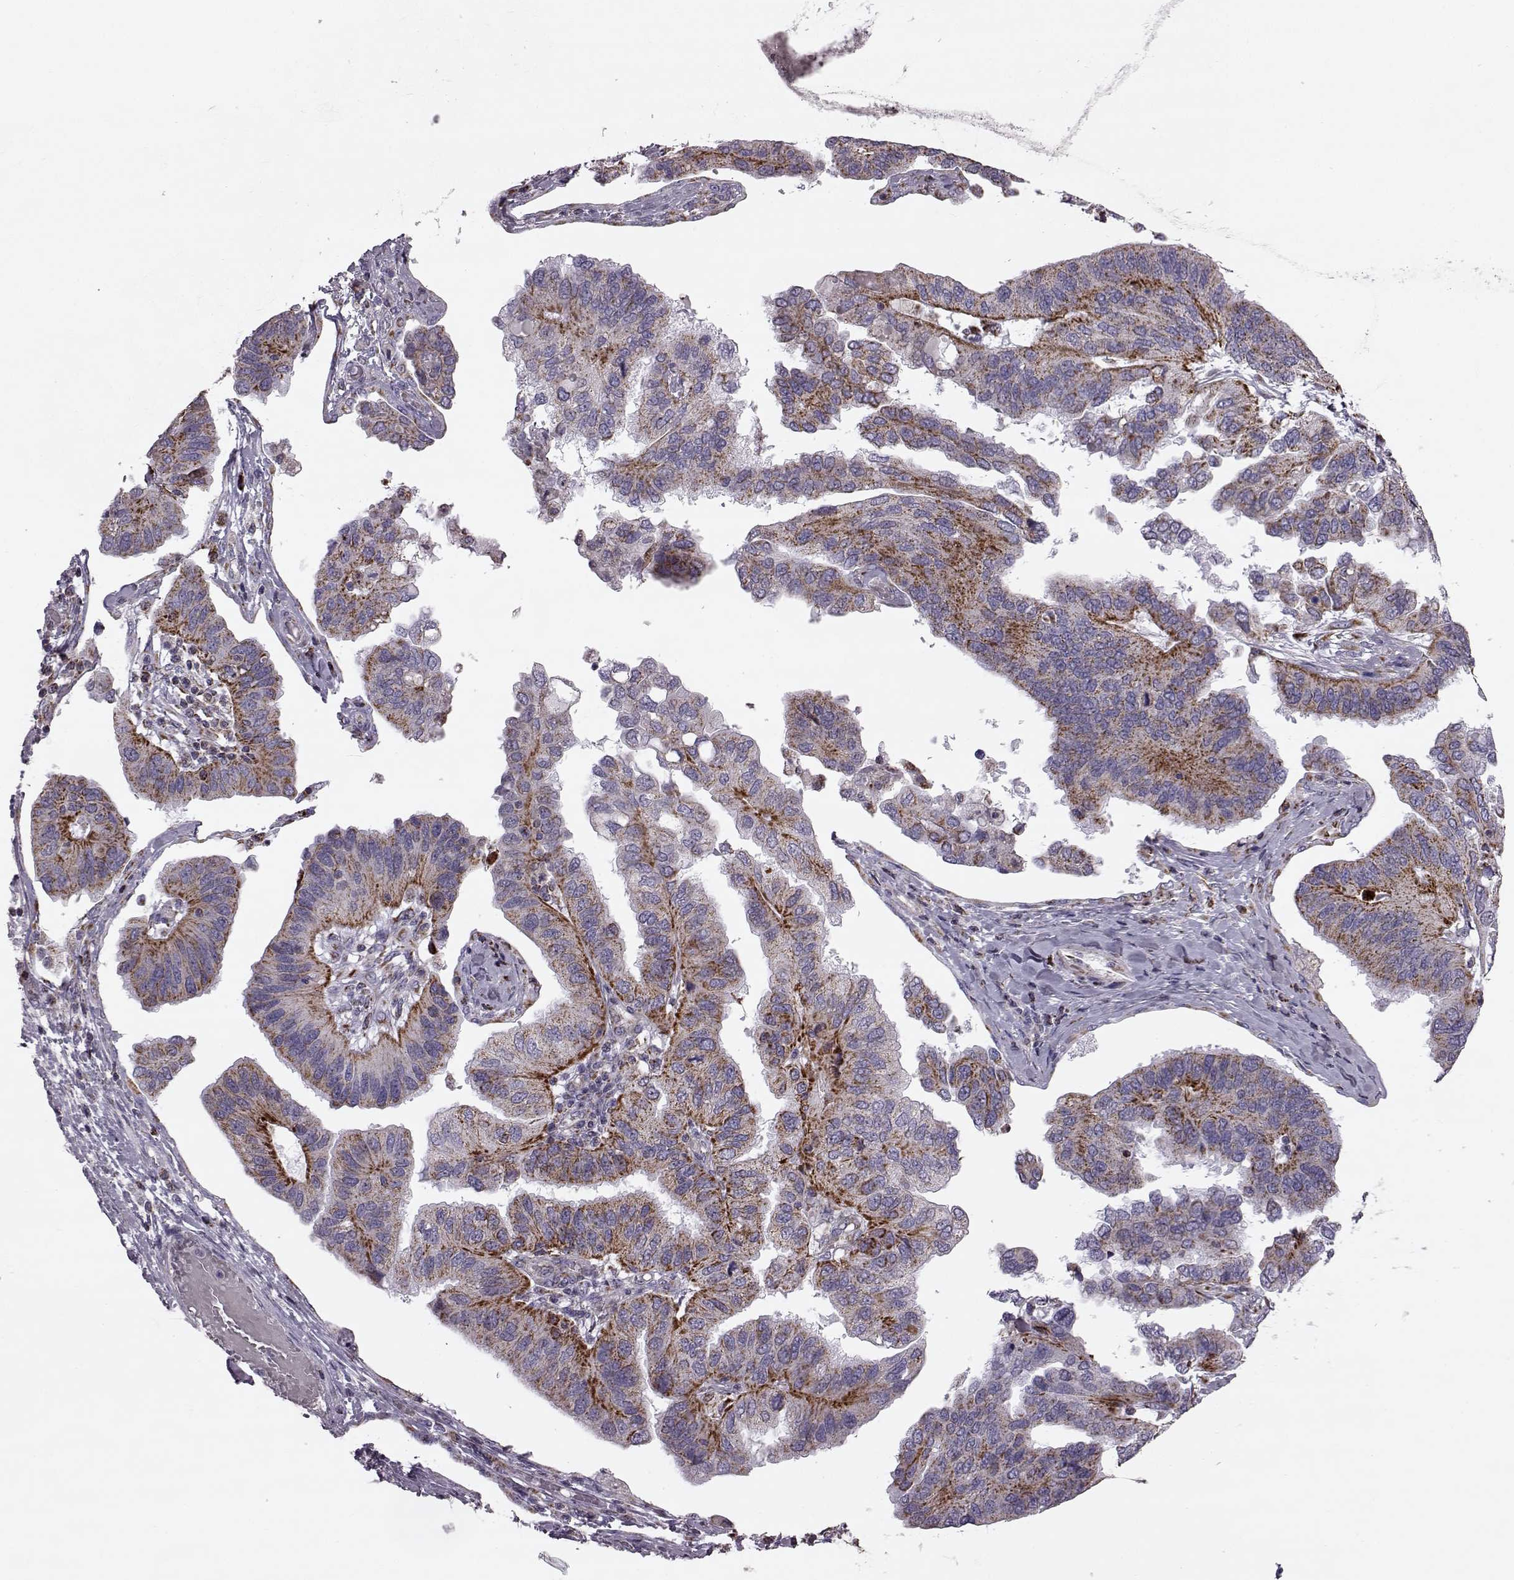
{"staining": {"intensity": "strong", "quantity": ">75%", "location": "cytoplasmic/membranous"}, "tissue": "ovarian cancer", "cell_type": "Tumor cells", "image_type": "cancer", "snomed": [{"axis": "morphology", "description": "Cystadenocarcinoma, serous, NOS"}, {"axis": "topography", "description": "Ovary"}], "caption": "Human ovarian cancer stained with a brown dye shows strong cytoplasmic/membranous positive expression in about >75% of tumor cells.", "gene": "ATP5MF", "patient": {"sex": "female", "age": 79}}